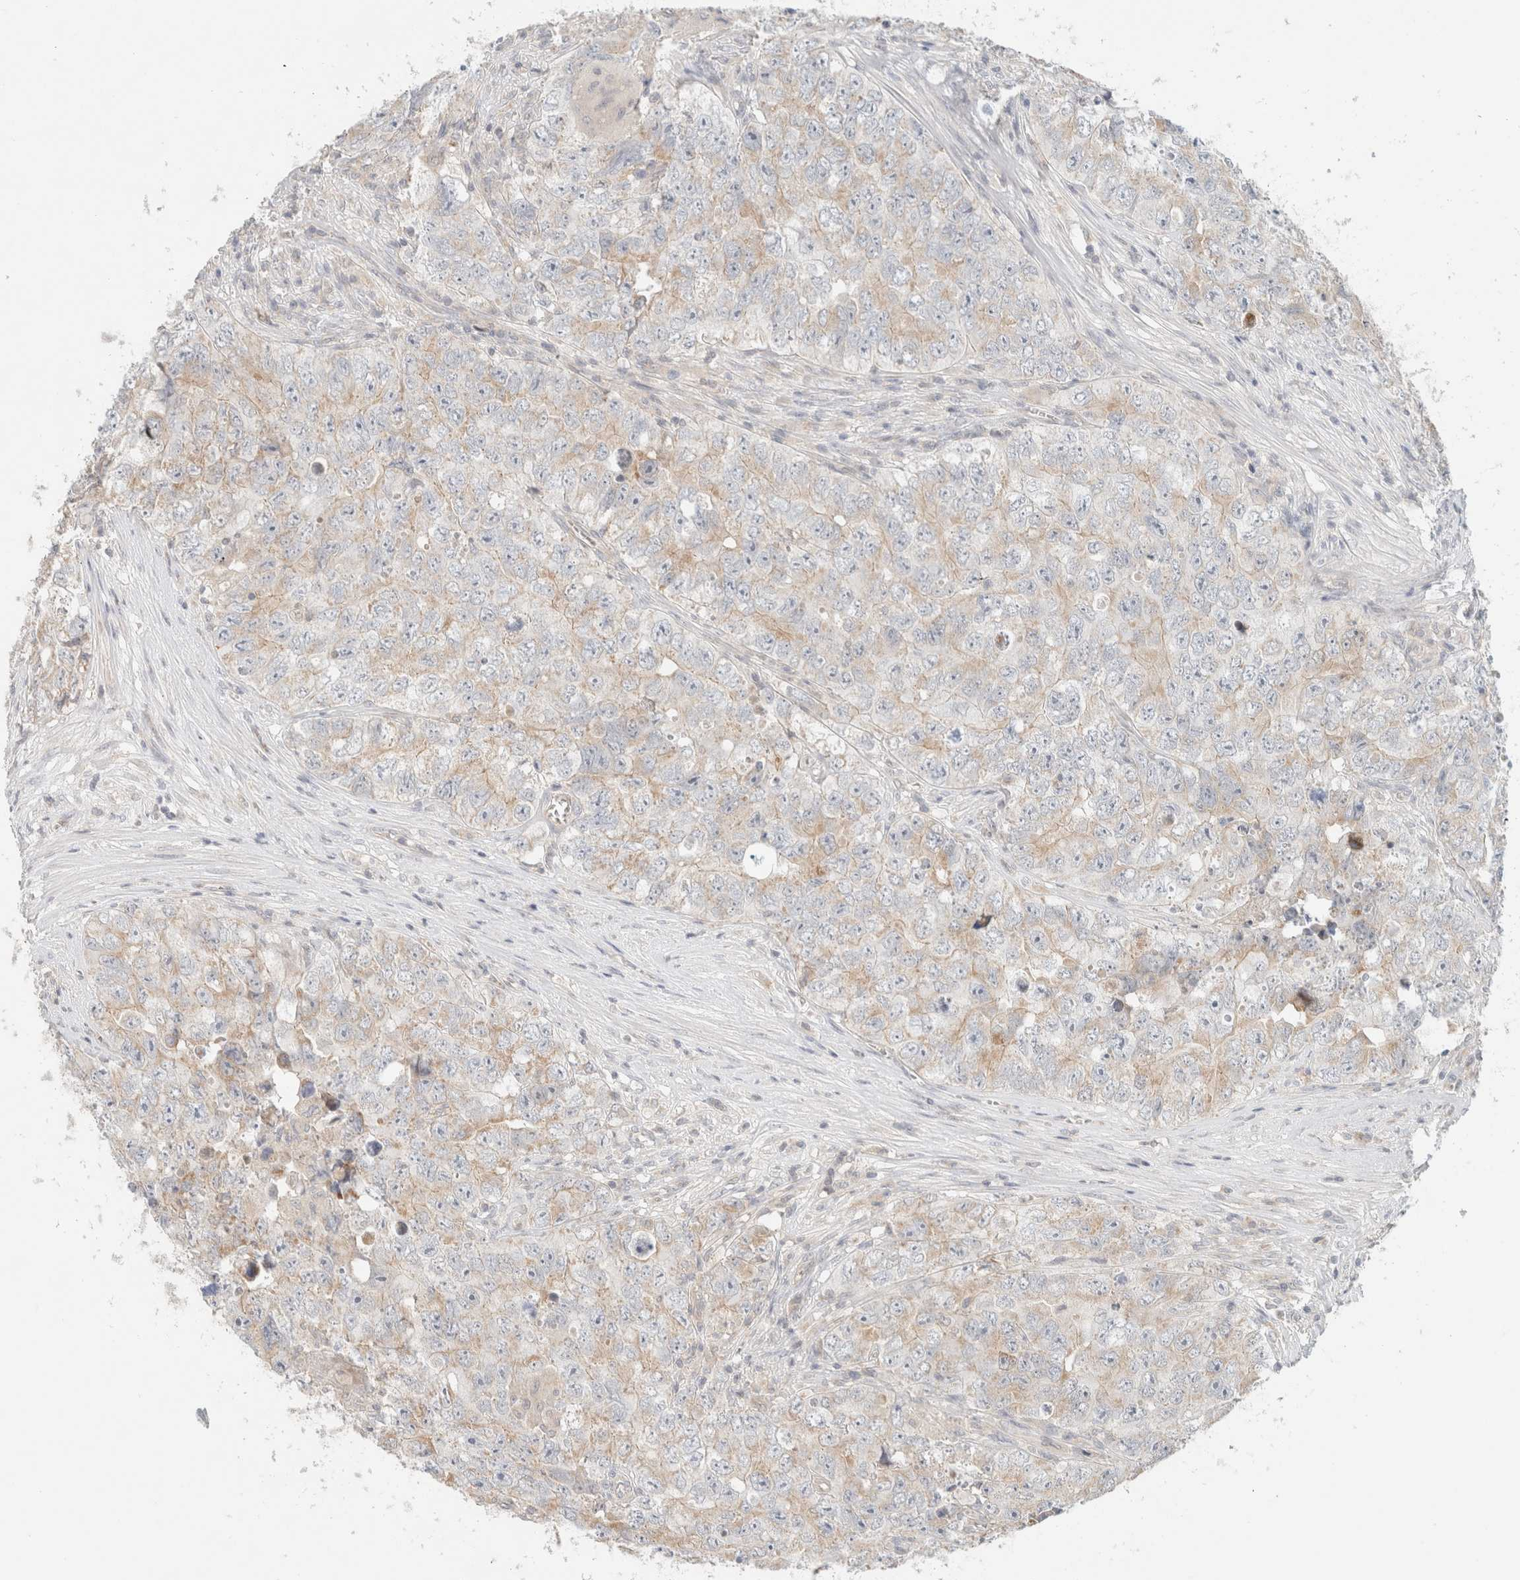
{"staining": {"intensity": "weak", "quantity": "25%-75%", "location": "cytoplasmic/membranous"}, "tissue": "testis cancer", "cell_type": "Tumor cells", "image_type": "cancer", "snomed": [{"axis": "morphology", "description": "Seminoma, NOS"}, {"axis": "morphology", "description": "Carcinoma, Embryonal, NOS"}, {"axis": "topography", "description": "Testis"}], "caption": "Immunohistochemical staining of human testis cancer (seminoma) exhibits weak cytoplasmic/membranous protein staining in approximately 25%-75% of tumor cells.", "gene": "MRM3", "patient": {"sex": "male", "age": 43}}